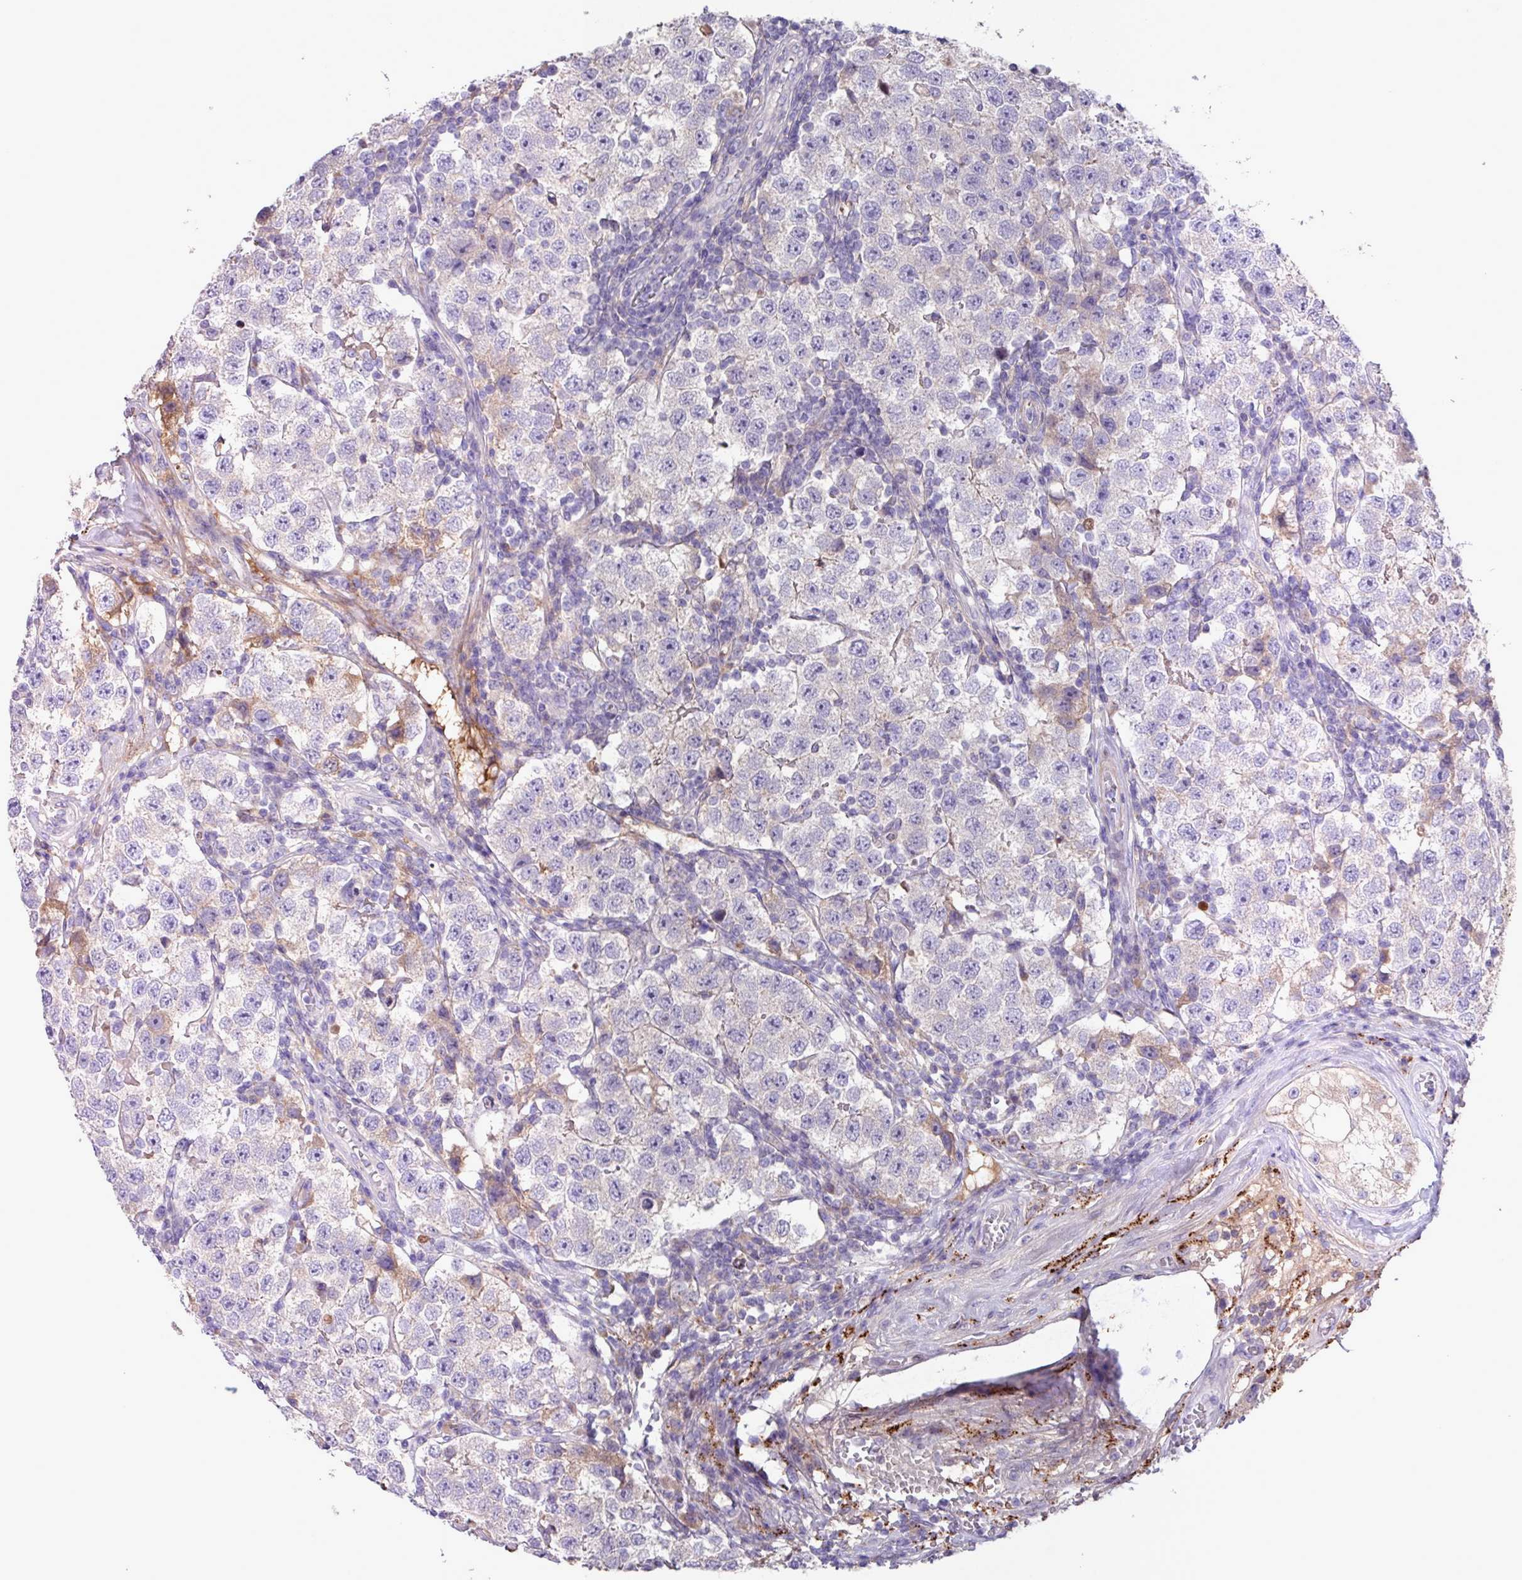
{"staining": {"intensity": "negative", "quantity": "none", "location": "none"}, "tissue": "testis cancer", "cell_type": "Tumor cells", "image_type": "cancer", "snomed": [{"axis": "morphology", "description": "Seminoma, NOS"}, {"axis": "topography", "description": "Testis"}], "caption": "Human testis cancer stained for a protein using immunohistochemistry reveals no staining in tumor cells.", "gene": "IQCJ", "patient": {"sex": "male", "age": 34}}